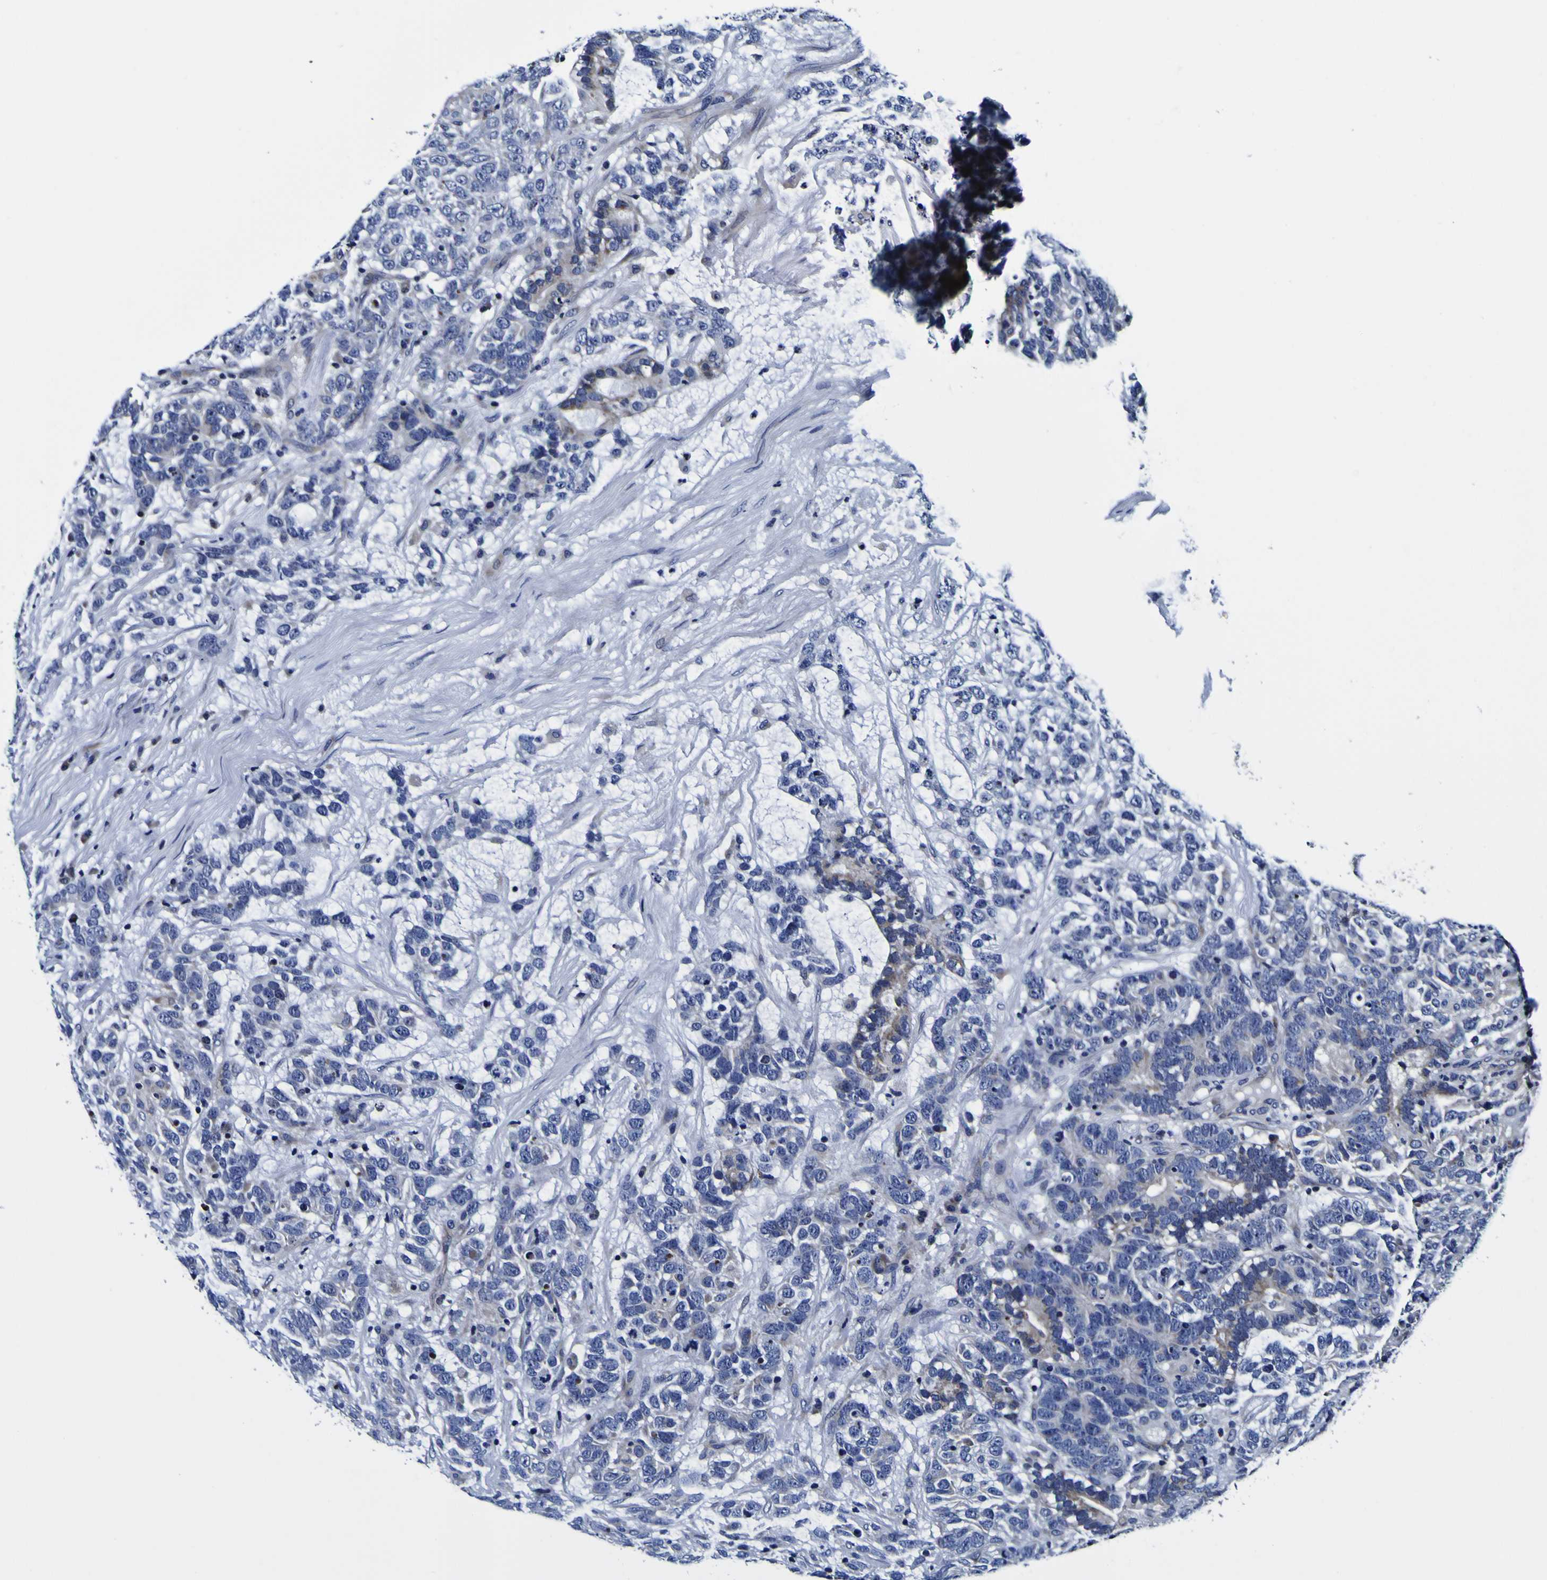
{"staining": {"intensity": "weak", "quantity": "<25%", "location": "cytoplasmic/membranous"}, "tissue": "testis cancer", "cell_type": "Tumor cells", "image_type": "cancer", "snomed": [{"axis": "morphology", "description": "Carcinoma, Embryonal, NOS"}, {"axis": "topography", "description": "Testis"}], "caption": "Testis cancer (embryonal carcinoma) was stained to show a protein in brown. There is no significant staining in tumor cells.", "gene": "PDLIM4", "patient": {"sex": "male", "age": 26}}